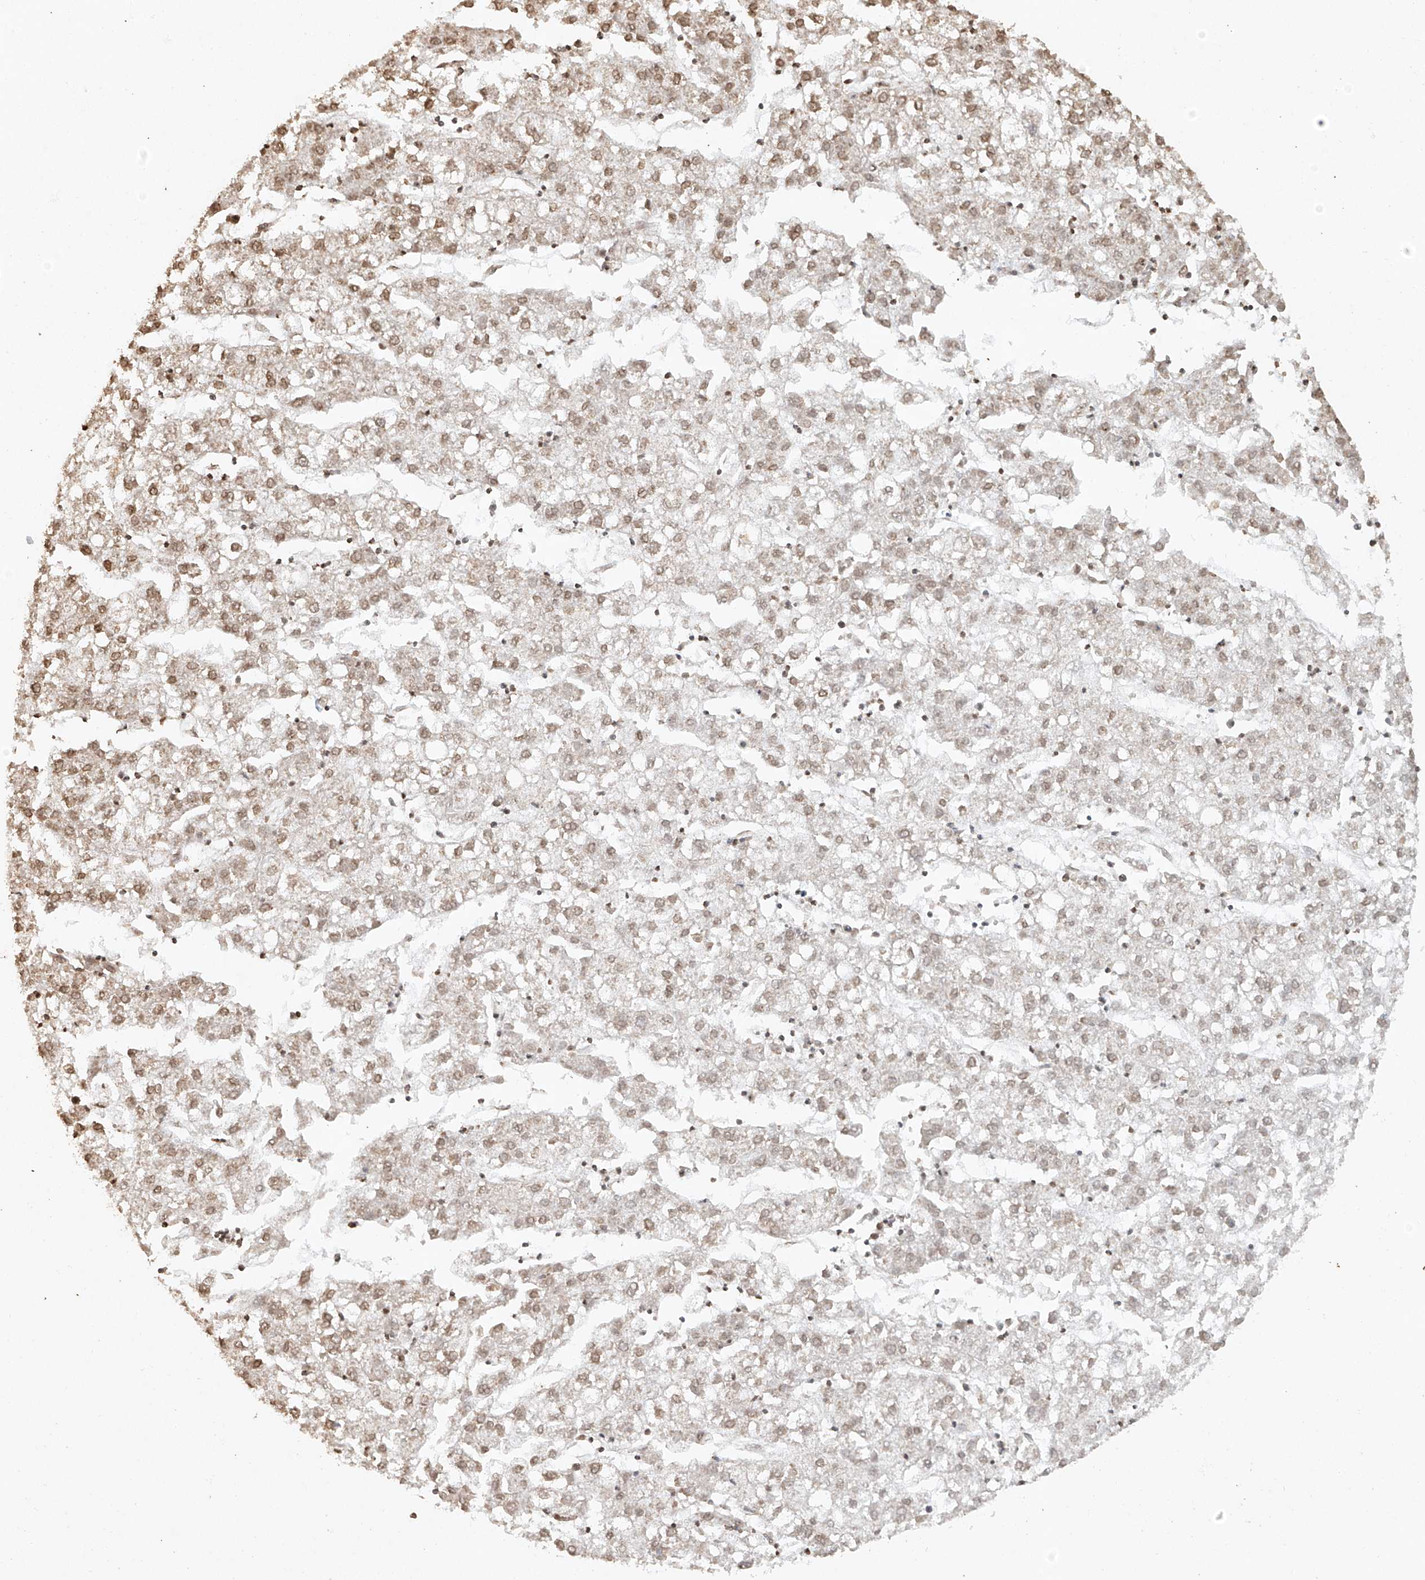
{"staining": {"intensity": "weak", "quantity": ">75%", "location": "nuclear"}, "tissue": "liver cancer", "cell_type": "Tumor cells", "image_type": "cancer", "snomed": [{"axis": "morphology", "description": "Carcinoma, Hepatocellular, NOS"}, {"axis": "topography", "description": "Liver"}], "caption": "Human liver cancer (hepatocellular carcinoma) stained for a protein (brown) exhibits weak nuclear positive expression in about >75% of tumor cells.", "gene": "TIGAR", "patient": {"sex": "male", "age": 72}}